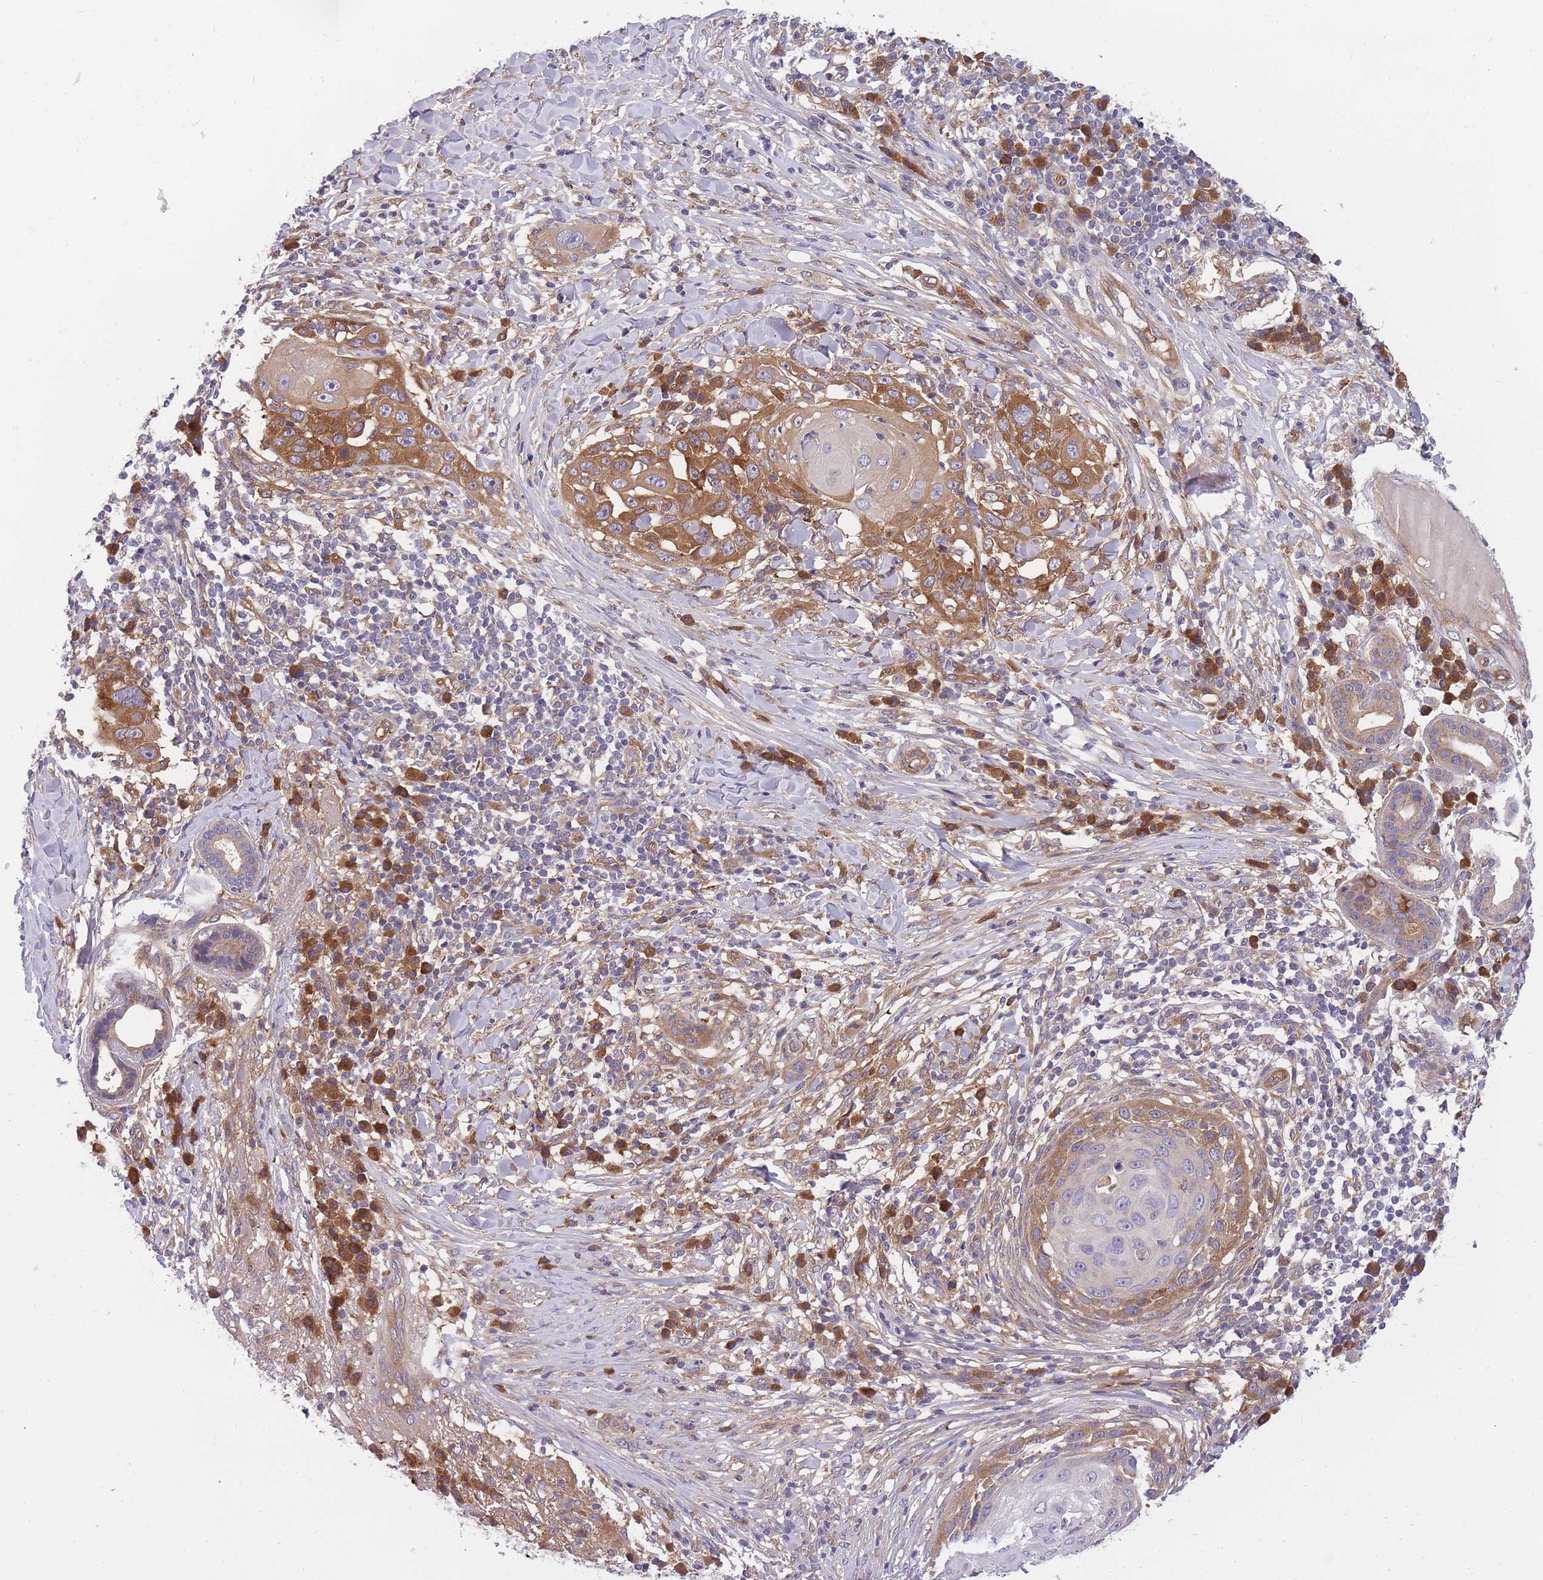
{"staining": {"intensity": "moderate", "quantity": ">75%", "location": "cytoplasmic/membranous"}, "tissue": "skin cancer", "cell_type": "Tumor cells", "image_type": "cancer", "snomed": [{"axis": "morphology", "description": "Squamous cell carcinoma, NOS"}, {"axis": "topography", "description": "Skin"}], "caption": "This is an image of immunohistochemistry (IHC) staining of skin squamous cell carcinoma, which shows moderate staining in the cytoplasmic/membranous of tumor cells.", "gene": "CRYGN", "patient": {"sex": "female", "age": 44}}